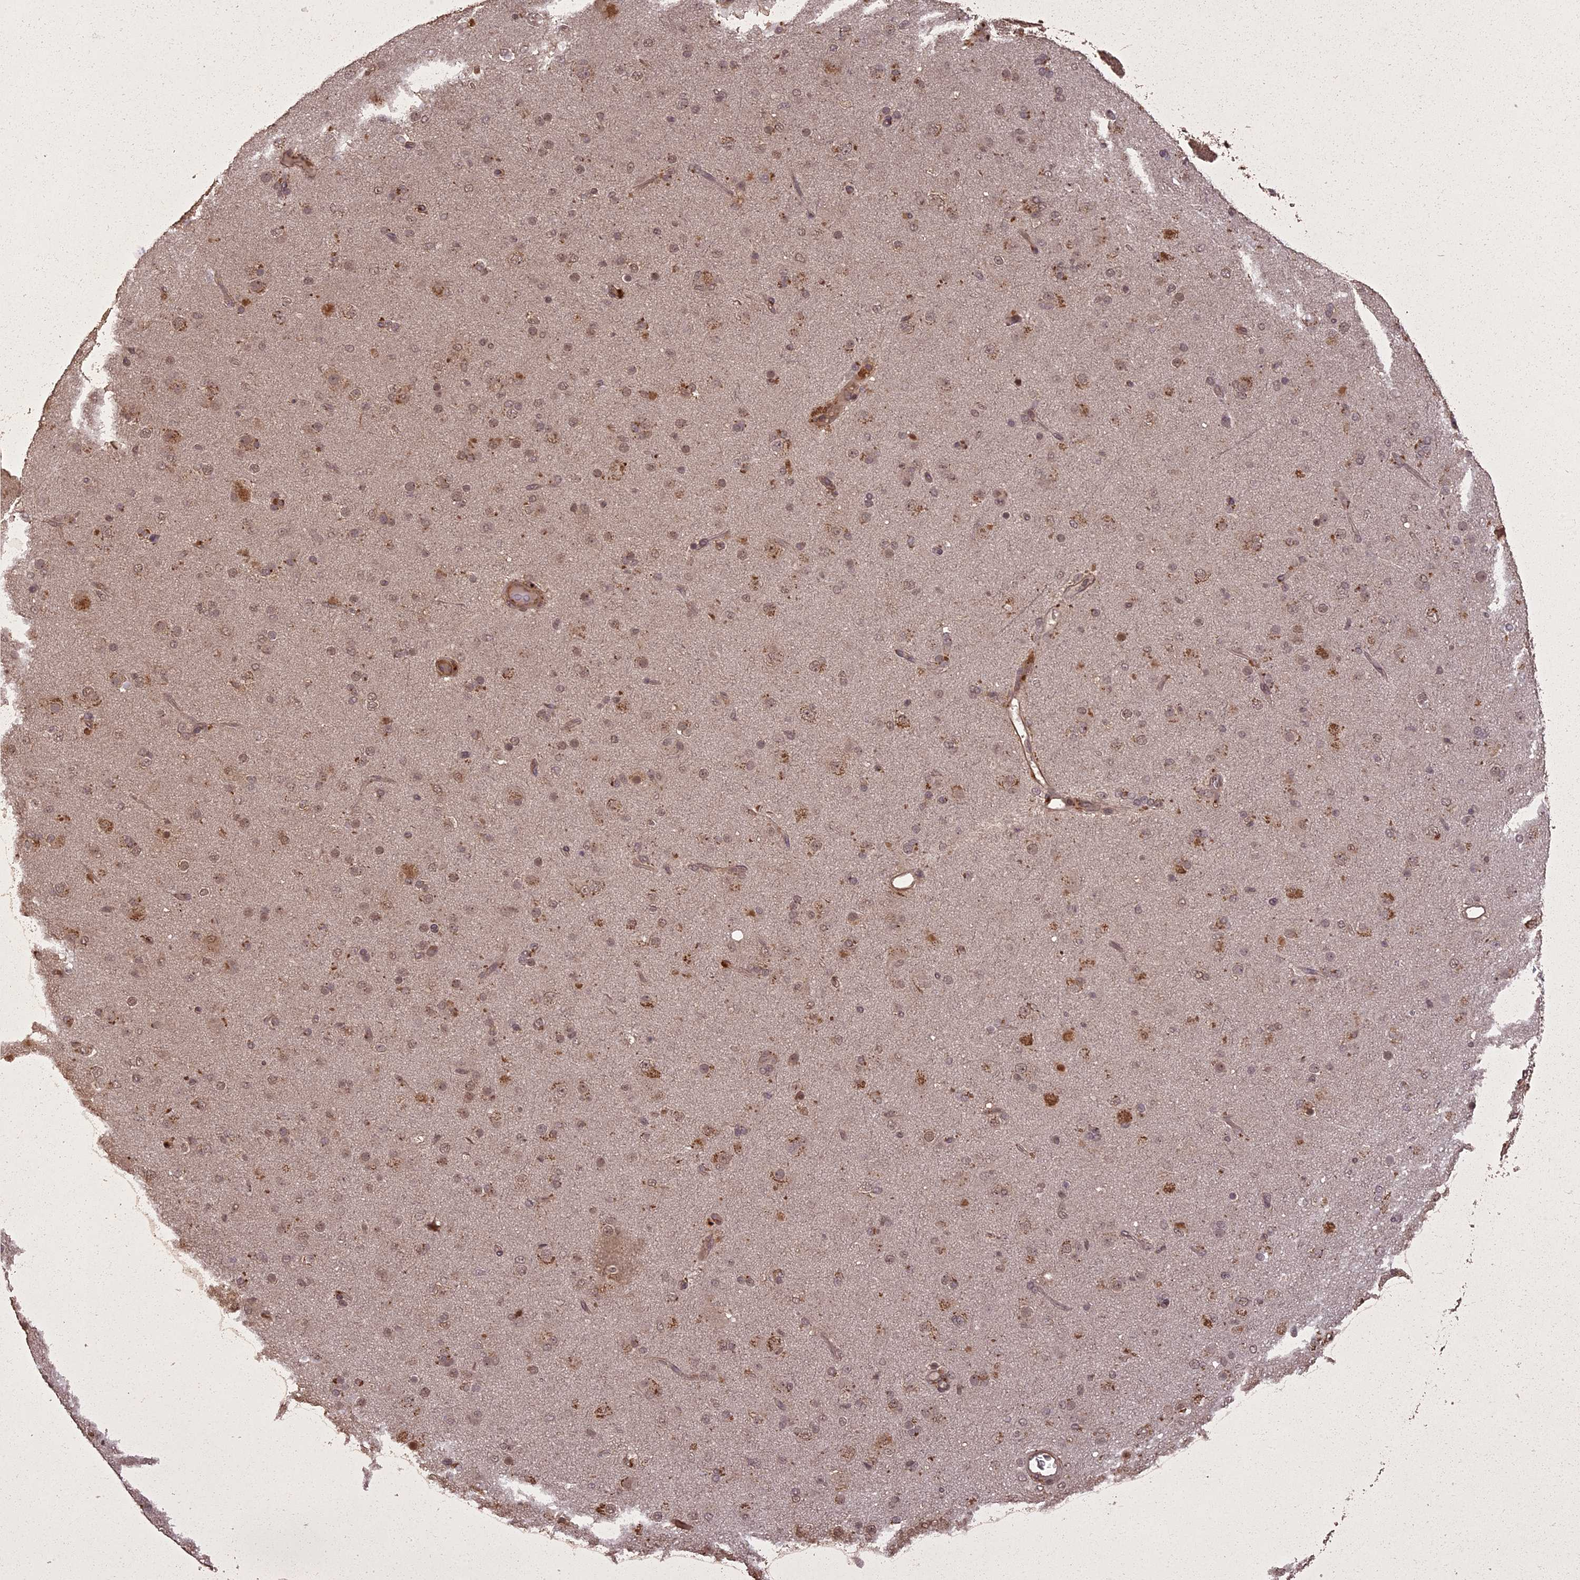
{"staining": {"intensity": "weak", "quantity": "<25%", "location": "cytoplasmic/membranous,nuclear"}, "tissue": "glioma", "cell_type": "Tumor cells", "image_type": "cancer", "snomed": [{"axis": "morphology", "description": "Glioma, malignant, Low grade"}, {"axis": "topography", "description": "Brain"}], "caption": "IHC histopathology image of neoplastic tissue: glioma stained with DAB demonstrates no significant protein positivity in tumor cells.", "gene": "LIN37", "patient": {"sex": "male", "age": 65}}